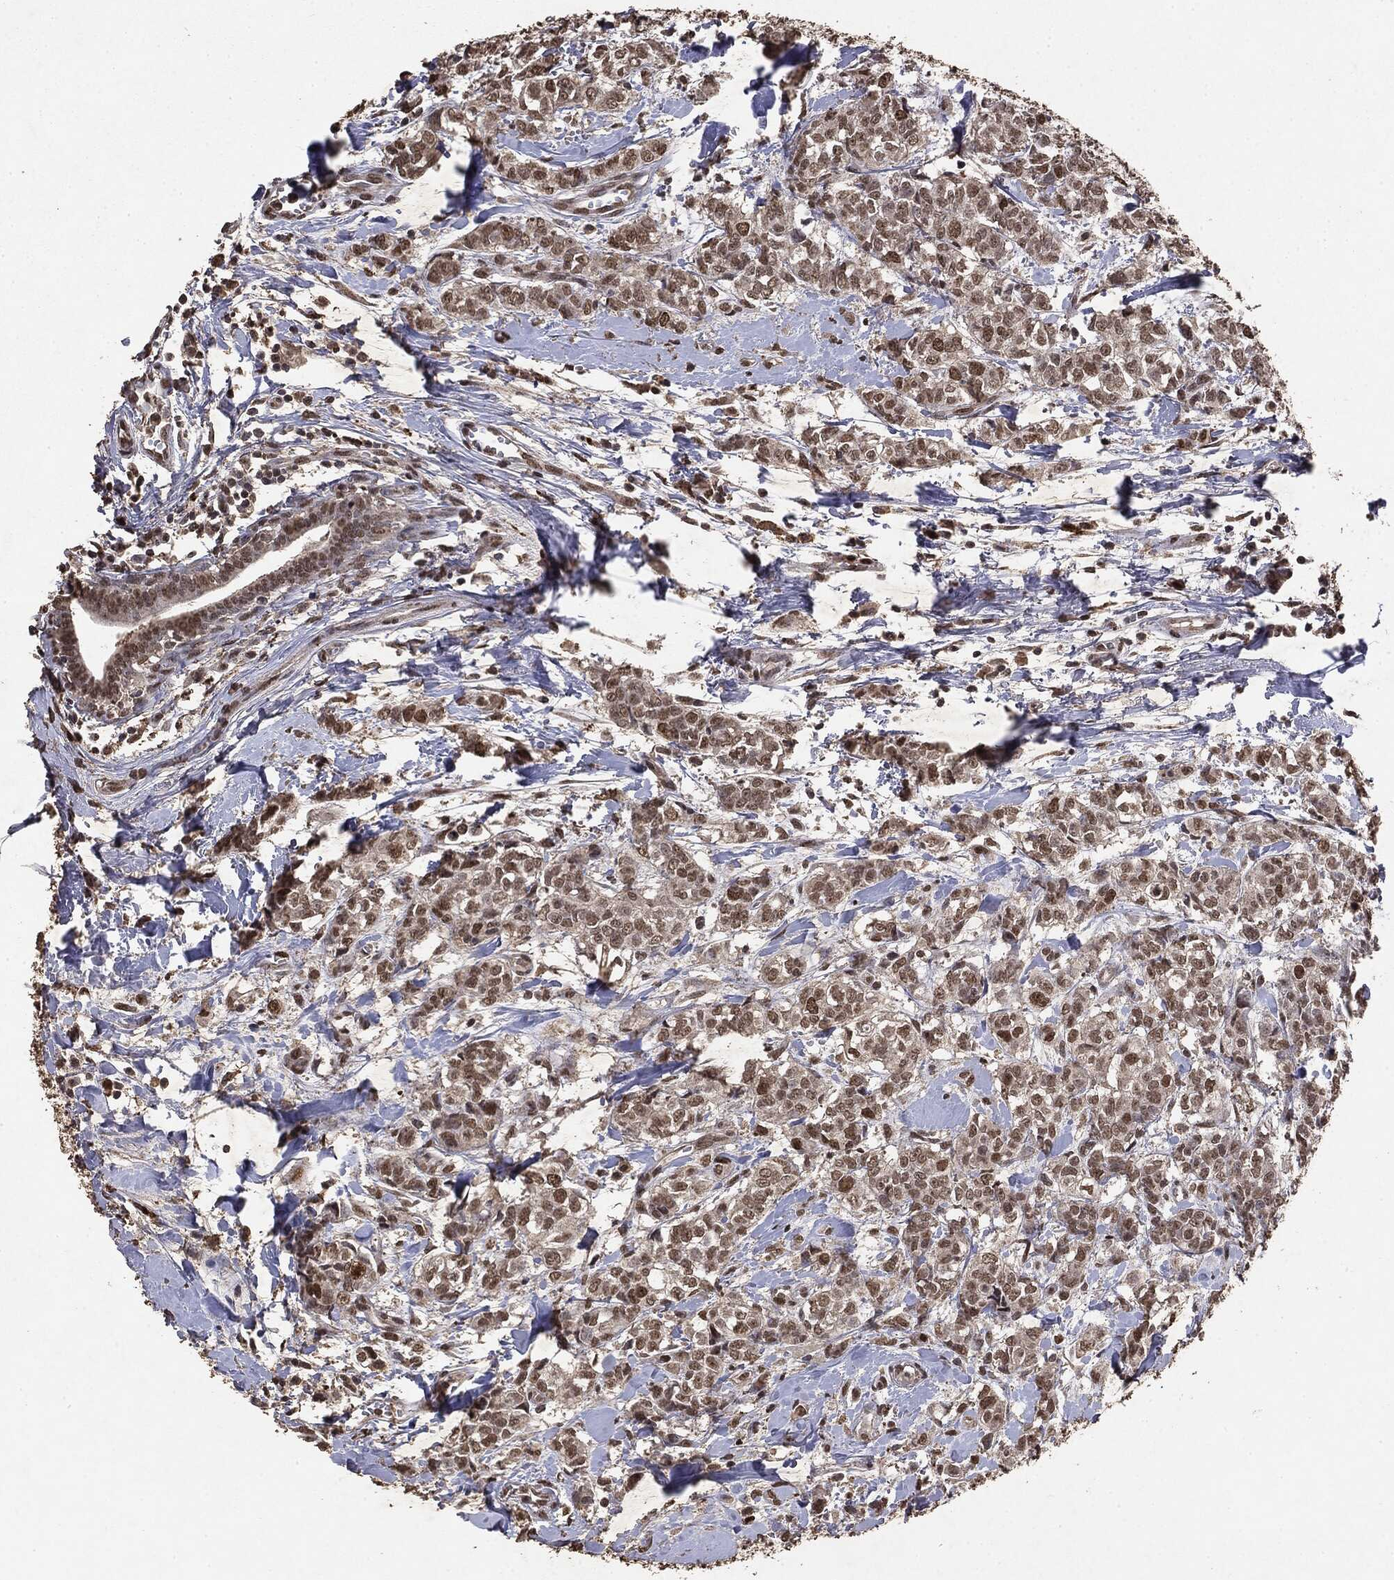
{"staining": {"intensity": "moderate", "quantity": "25%-75%", "location": "nuclear"}, "tissue": "breast cancer", "cell_type": "Tumor cells", "image_type": "cancer", "snomed": [{"axis": "morphology", "description": "Duct carcinoma"}, {"axis": "topography", "description": "Breast"}], "caption": "Protein expression analysis of infiltrating ductal carcinoma (breast) demonstrates moderate nuclear expression in approximately 25%-75% of tumor cells. The protein is shown in brown color, while the nuclei are stained blue.", "gene": "RAD18", "patient": {"sex": "female", "age": 61}}